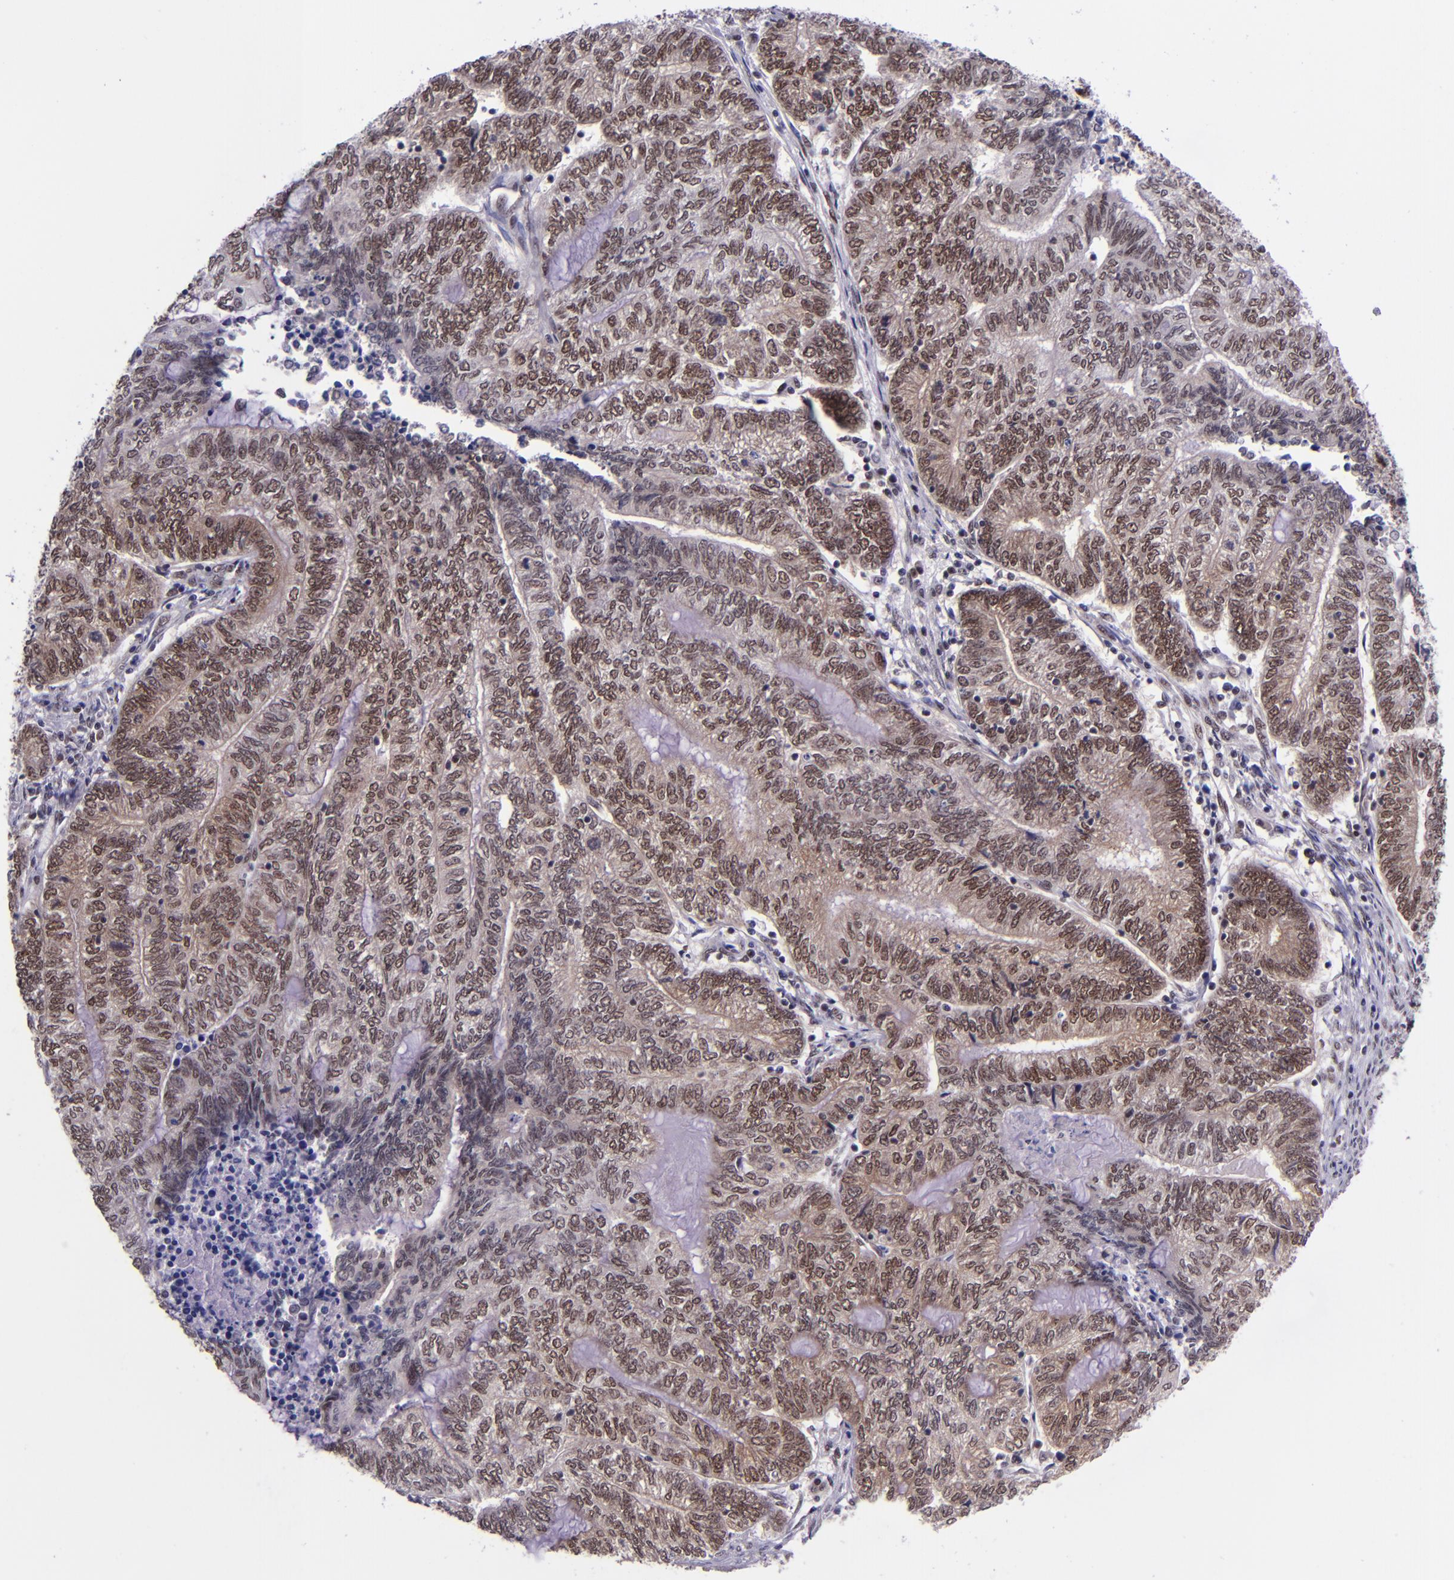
{"staining": {"intensity": "strong", "quantity": ">75%", "location": "nuclear"}, "tissue": "endometrial cancer", "cell_type": "Tumor cells", "image_type": "cancer", "snomed": [{"axis": "morphology", "description": "Adenocarcinoma, NOS"}, {"axis": "topography", "description": "Uterus"}, {"axis": "topography", "description": "Endometrium"}], "caption": "Protein analysis of adenocarcinoma (endometrial) tissue exhibits strong nuclear expression in about >75% of tumor cells. Immunohistochemistry (ihc) stains the protein in brown and the nuclei are stained blue.", "gene": "GPKOW", "patient": {"sex": "female", "age": 70}}